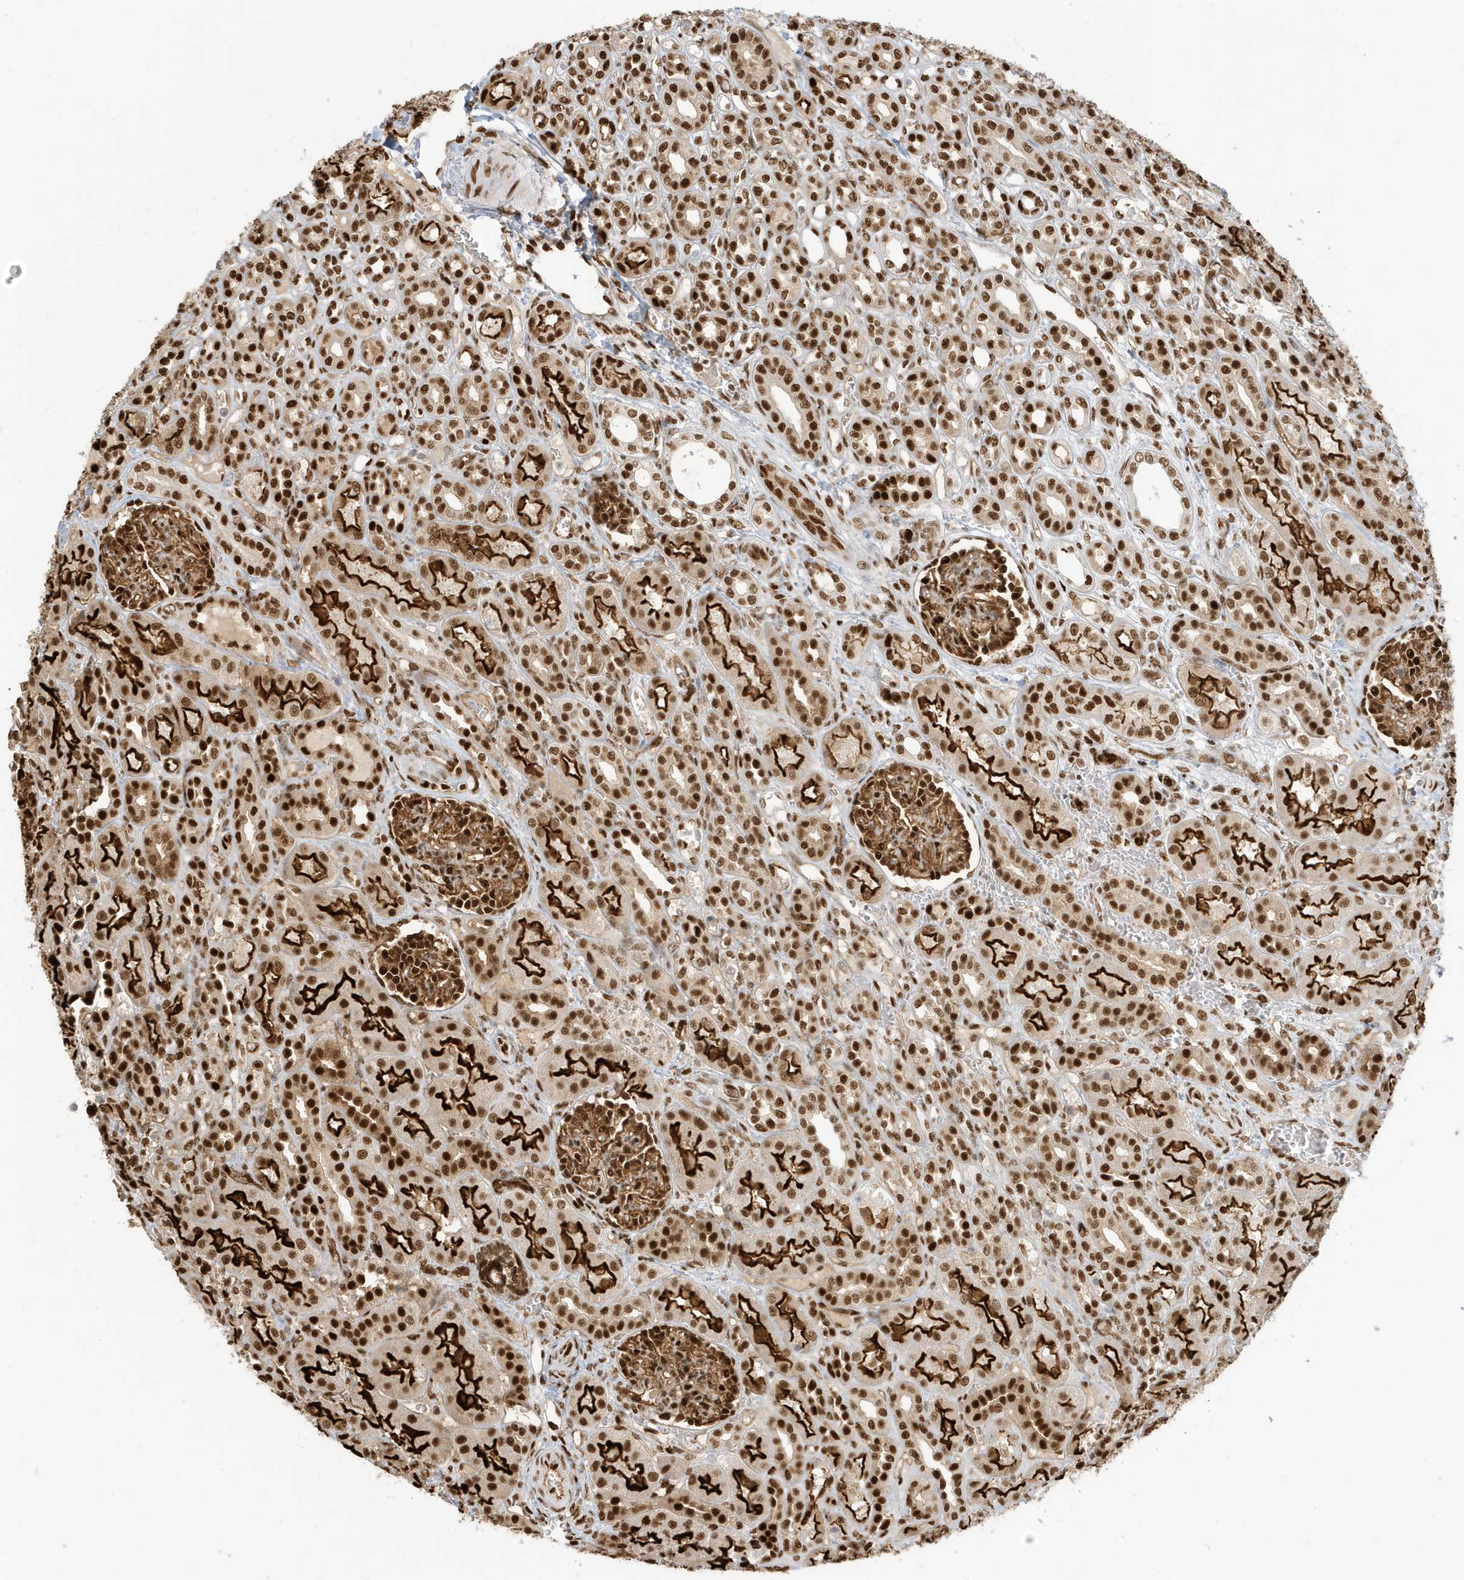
{"staining": {"intensity": "strong", "quantity": ">75%", "location": "cytoplasmic/membranous,nuclear"}, "tissue": "kidney", "cell_type": "Cells in glomeruli", "image_type": "normal", "snomed": [{"axis": "morphology", "description": "Normal tissue, NOS"}, {"axis": "morphology", "description": "Neoplasm, malignant, NOS"}, {"axis": "topography", "description": "Kidney"}], "caption": "Immunohistochemistry (IHC) of benign kidney displays high levels of strong cytoplasmic/membranous,nuclear staining in approximately >75% of cells in glomeruli.", "gene": "CKS1B", "patient": {"sex": "female", "age": 1}}